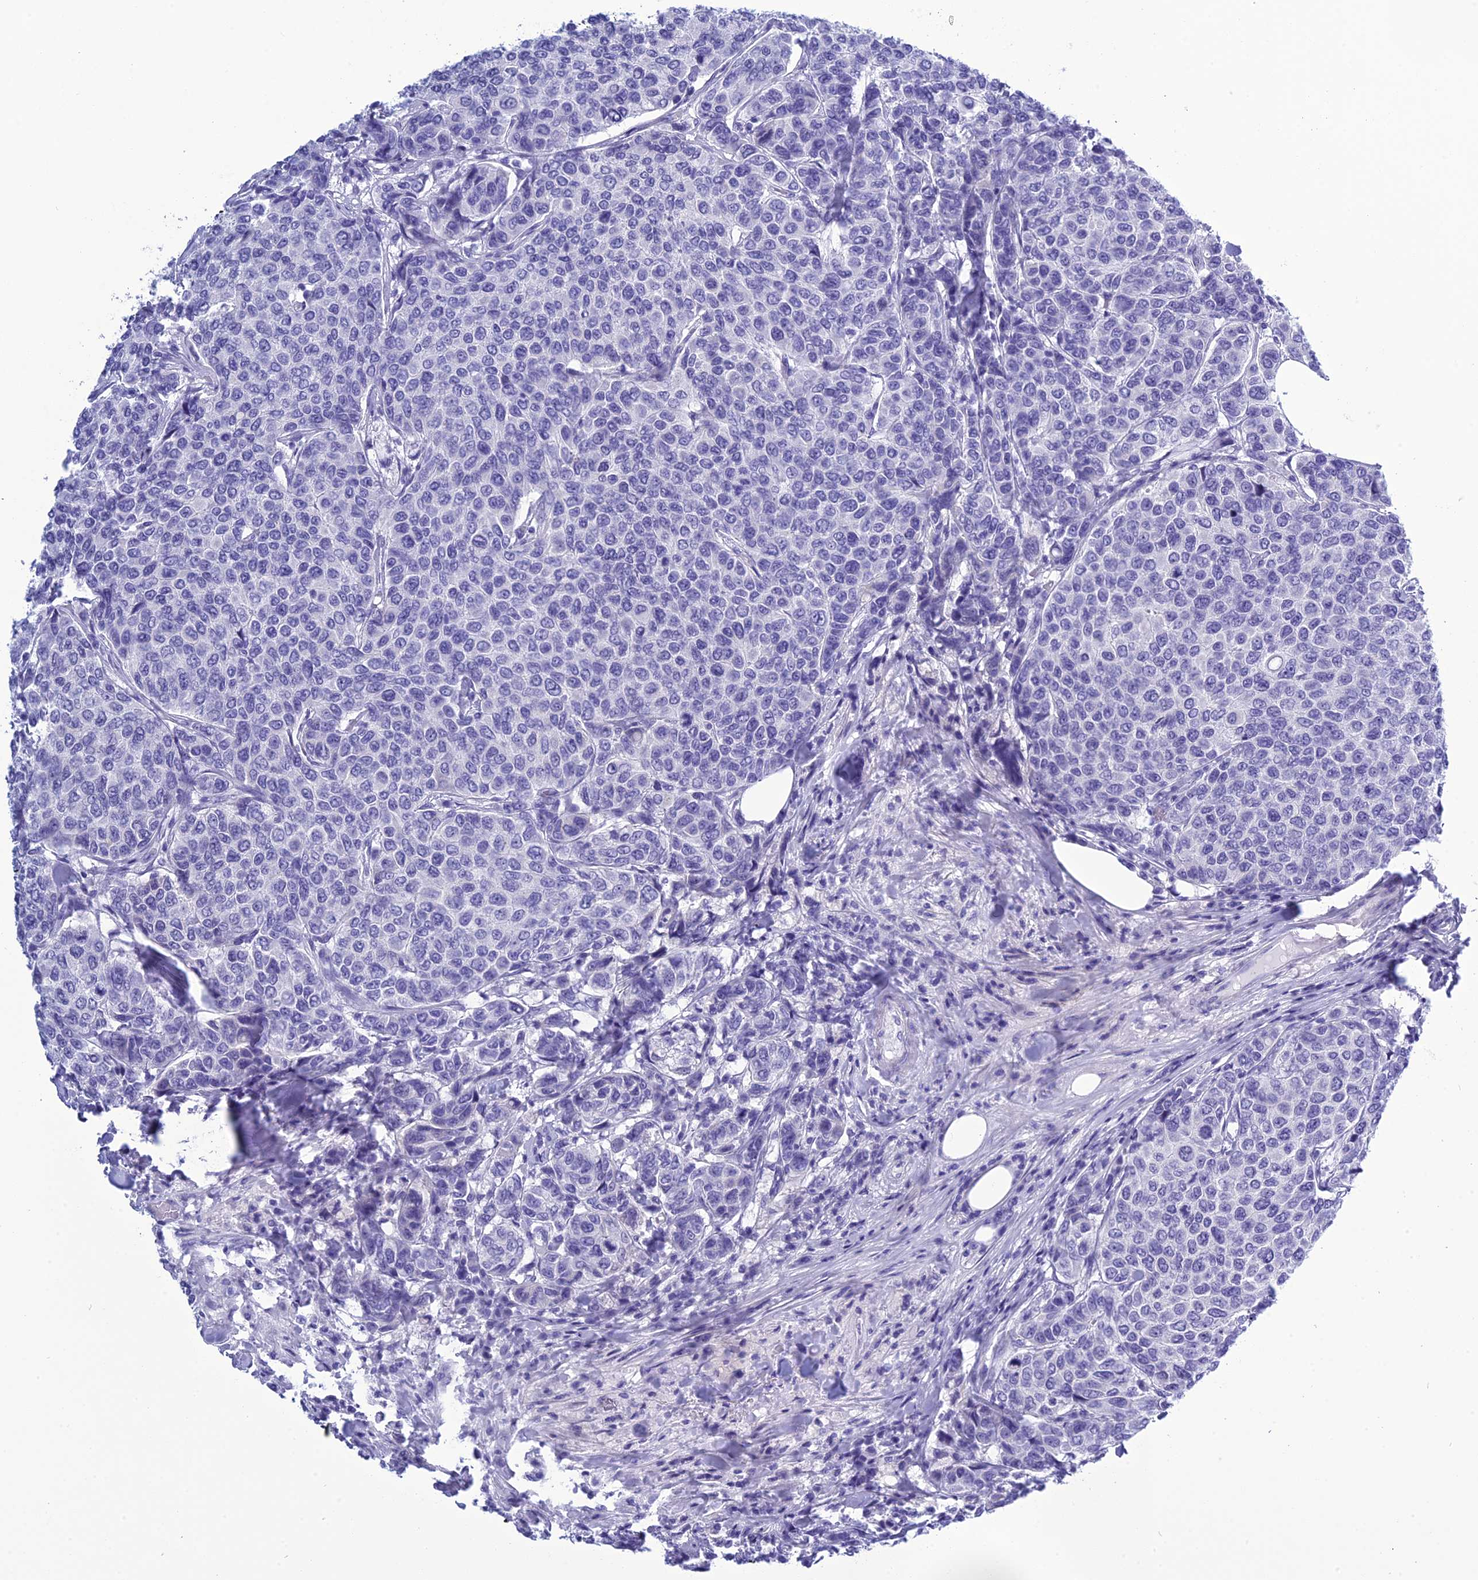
{"staining": {"intensity": "negative", "quantity": "none", "location": "none"}, "tissue": "breast cancer", "cell_type": "Tumor cells", "image_type": "cancer", "snomed": [{"axis": "morphology", "description": "Duct carcinoma"}, {"axis": "topography", "description": "Breast"}], "caption": "A micrograph of invasive ductal carcinoma (breast) stained for a protein reveals no brown staining in tumor cells. (Immunohistochemistry, brightfield microscopy, high magnification).", "gene": "BBS2", "patient": {"sex": "female", "age": 55}}